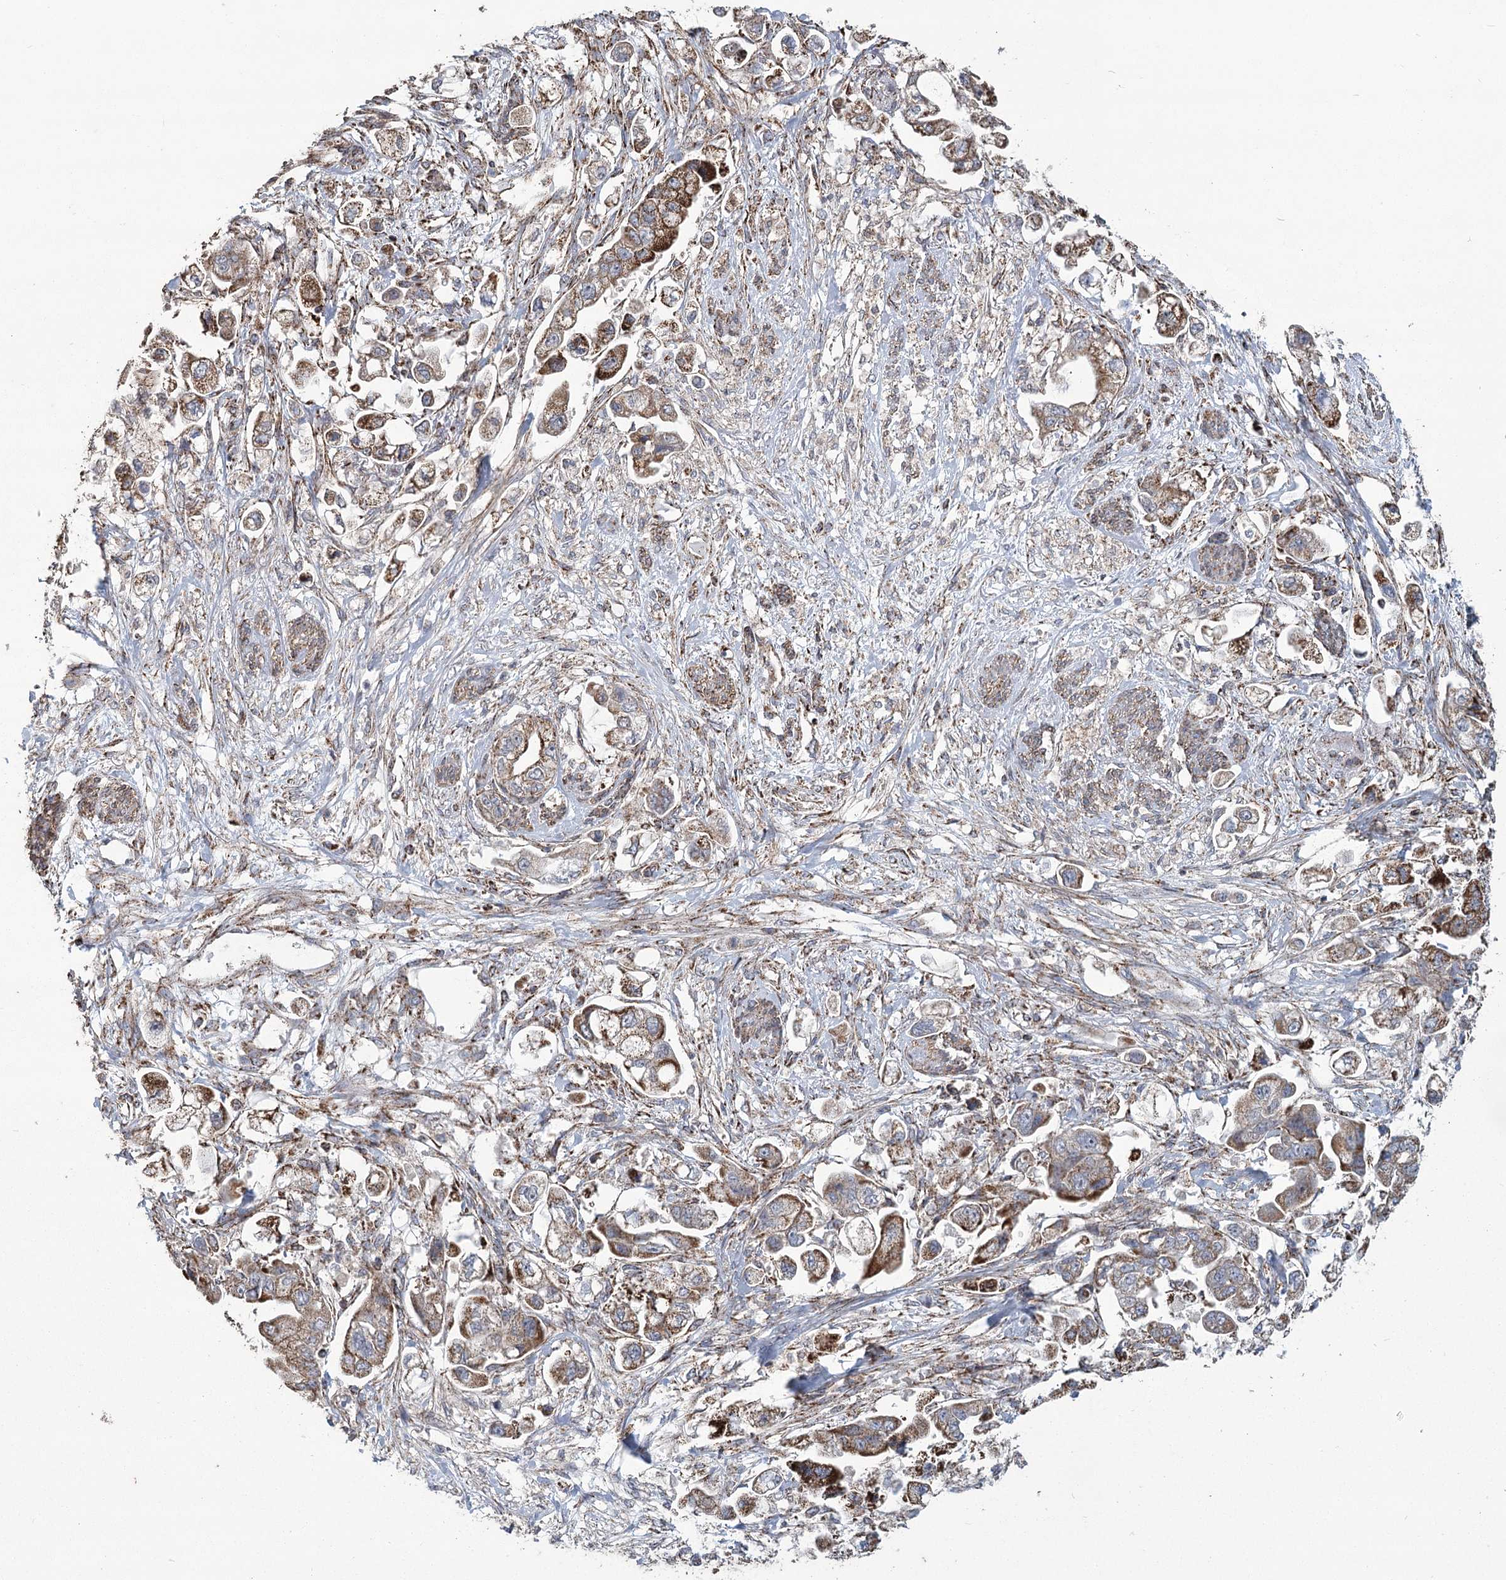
{"staining": {"intensity": "moderate", "quantity": ">75%", "location": "cytoplasmic/membranous"}, "tissue": "stomach cancer", "cell_type": "Tumor cells", "image_type": "cancer", "snomed": [{"axis": "morphology", "description": "Adenocarcinoma, NOS"}, {"axis": "topography", "description": "Stomach"}], "caption": "A photomicrograph of human adenocarcinoma (stomach) stained for a protein displays moderate cytoplasmic/membranous brown staining in tumor cells.", "gene": "RANBP3L", "patient": {"sex": "male", "age": 62}}